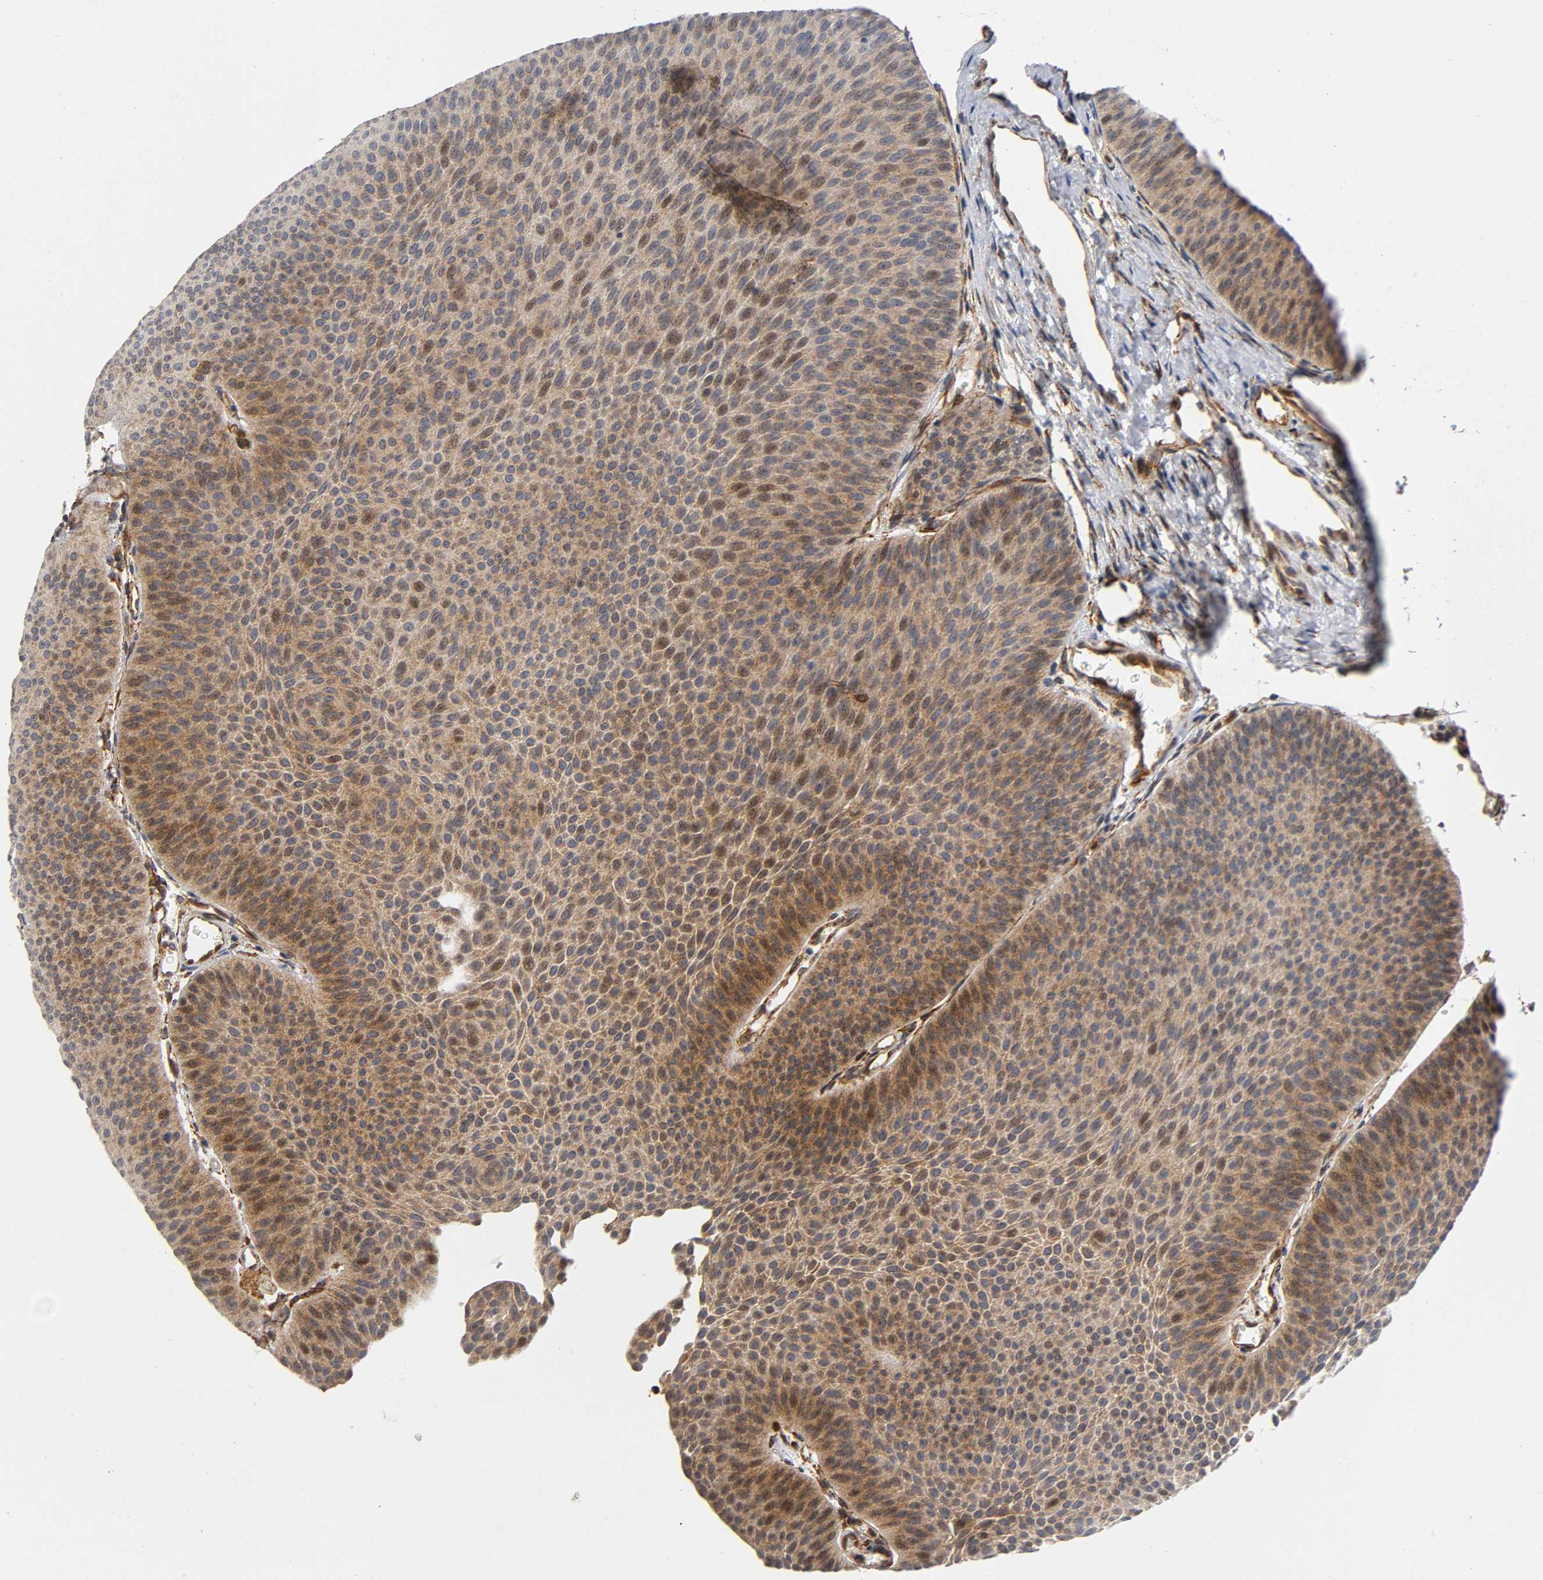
{"staining": {"intensity": "moderate", "quantity": ">75%", "location": "cytoplasmic/membranous,nuclear"}, "tissue": "urothelial cancer", "cell_type": "Tumor cells", "image_type": "cancer", "snomed": [{"axis": "morphology", "description": "Urothelial carcinoma, Low grade"}, {"axis": "topography", "description": "Urinary bladder"}], "caption": "Urothelial carcinoma (low-grade) stained with immunohistochemistry (IHC) exhibits moderate cytoplasmic/membranous and nuclear expression in about >75% of tumor cells.", "gene": "SOS2", "patient": {"sex": "female", "age": 60}}